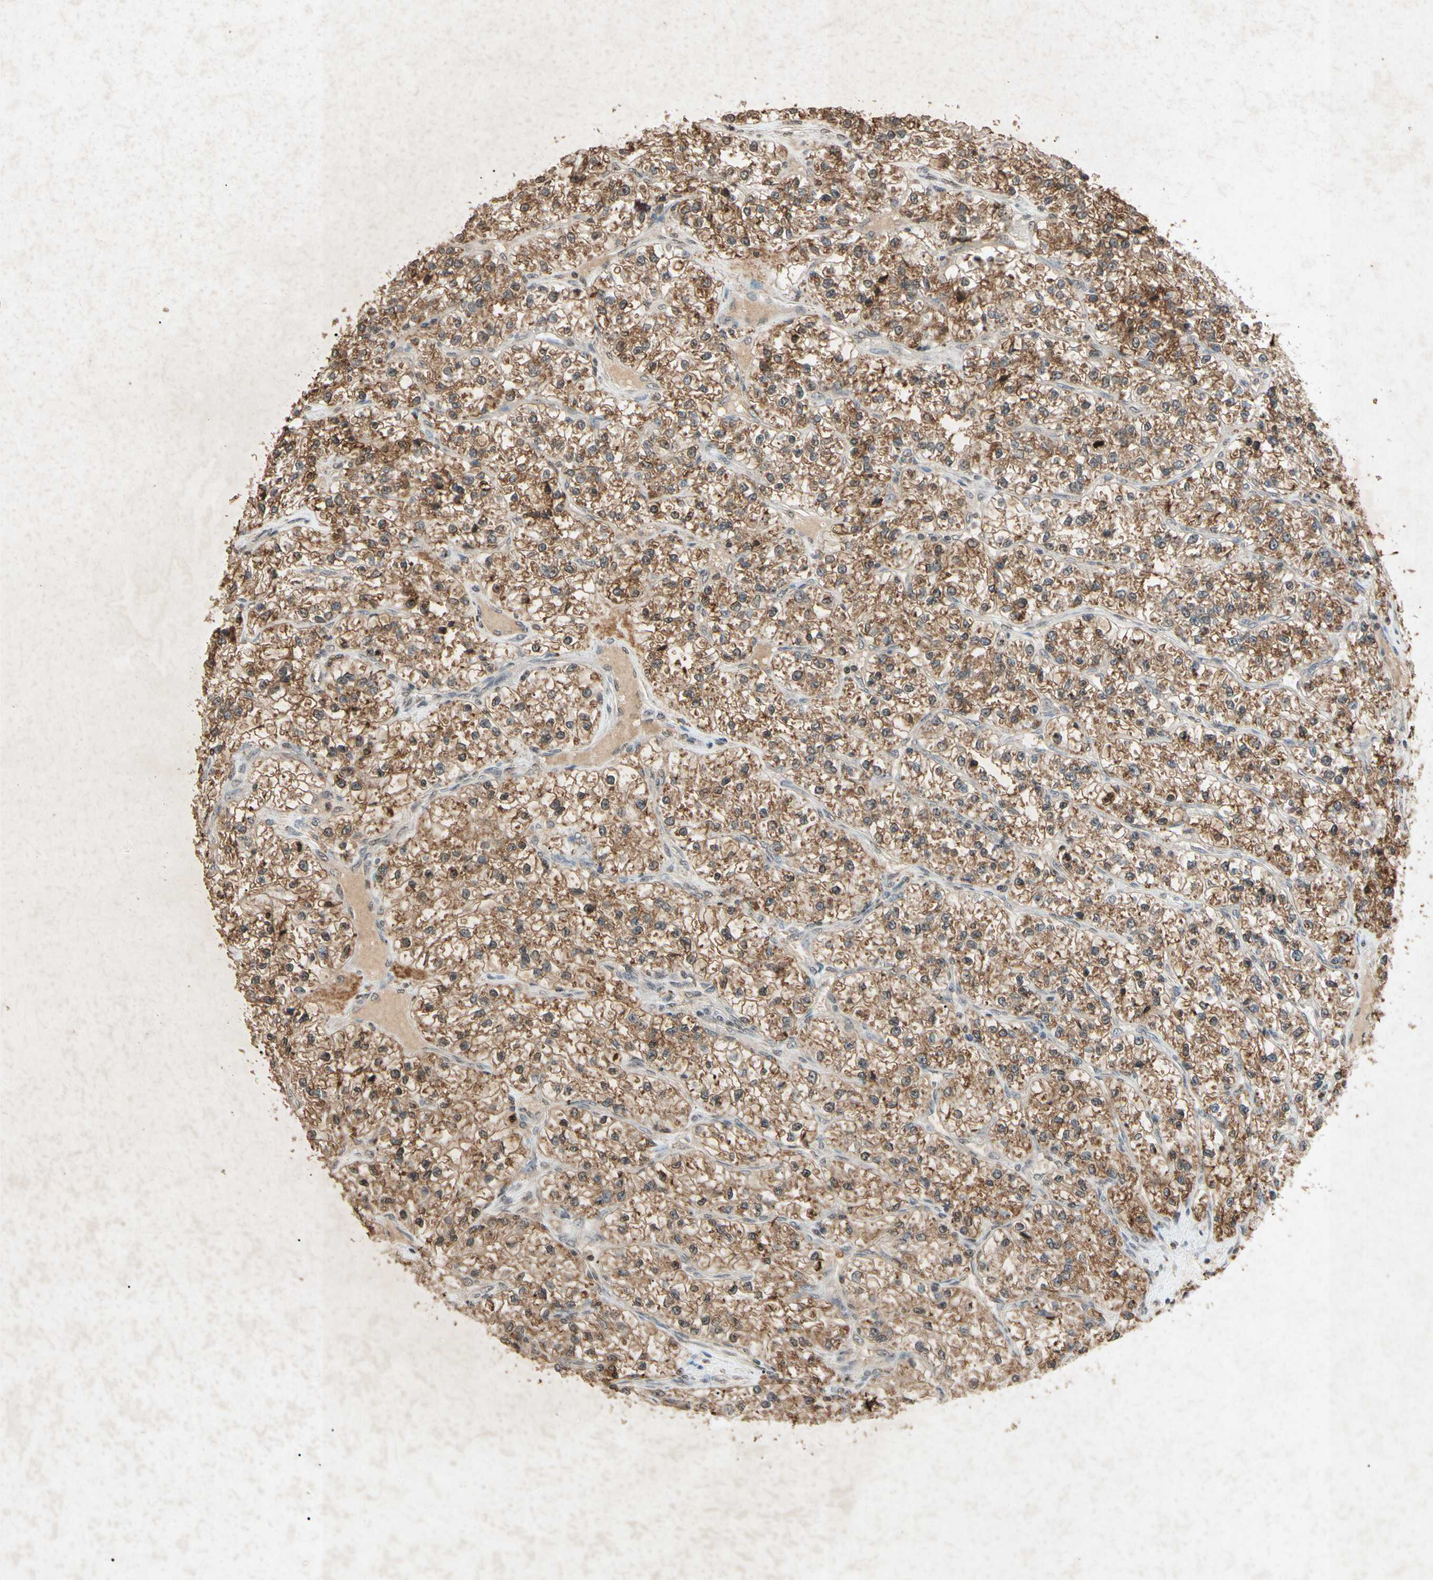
{"staining": {"intensity": "moderate", "quantity": "25%-75%", "location": "cytoplasmic/membranous"}, "tissue": "renal cancer", "cell_type": "Tumor cells", "image_type": "cancer", "snomed": [{"axis": "morphology", "description": "Adenocarcinoma, NOS"}, {"axis": "topography", "description": "Kidney"}], "caption": "This photomicrograph shows immunohistochemistry (IHC) staining of renal adenocarcinoma, with medium moderate cytoplasmic/membranous expression in approximately 25%-75% of tumor cells.", "gene": "MSRB1", "patient": {"sex": "female", "age": 57}}